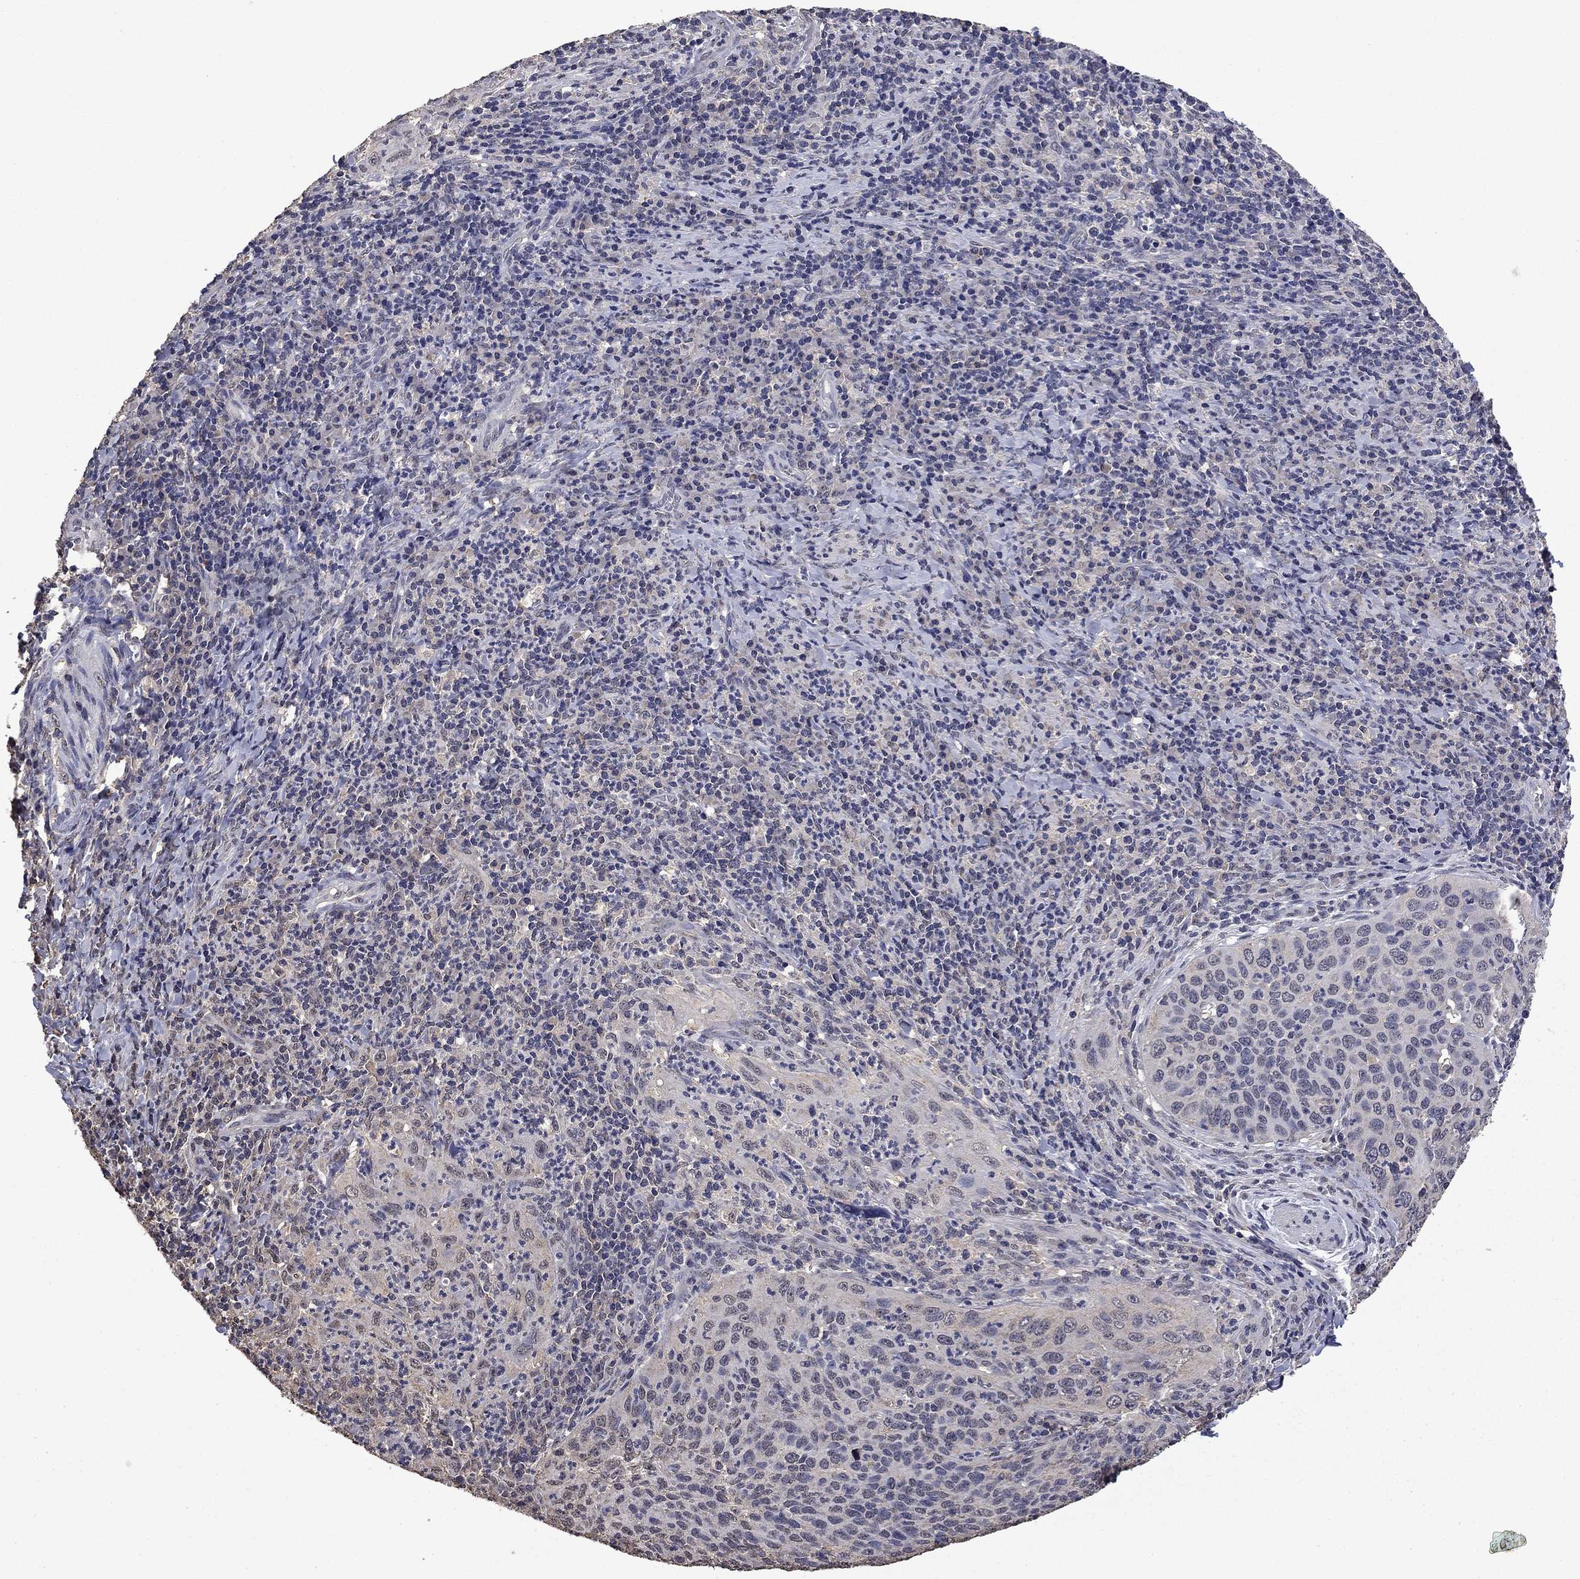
{"staining": {"intensity": "negative", "quantity": "none", "location": "none"}, "tissue": "cervical cancer", "cell_type": "Tumor cells", "image_type": "cancer", "snomed": [{"axis": "morphology", "description": "Squamous cell carcinoma, NOS"}, {"axis": "topography", "description": "Cervix"}], "caption": "DAB immunohistochemical staining of human squamous cell carcinoma (cervical) reveals no significant positivity in tumor cells.", "gene": "MFAP3L", "patient": {"sex": "female", "age": 26}}